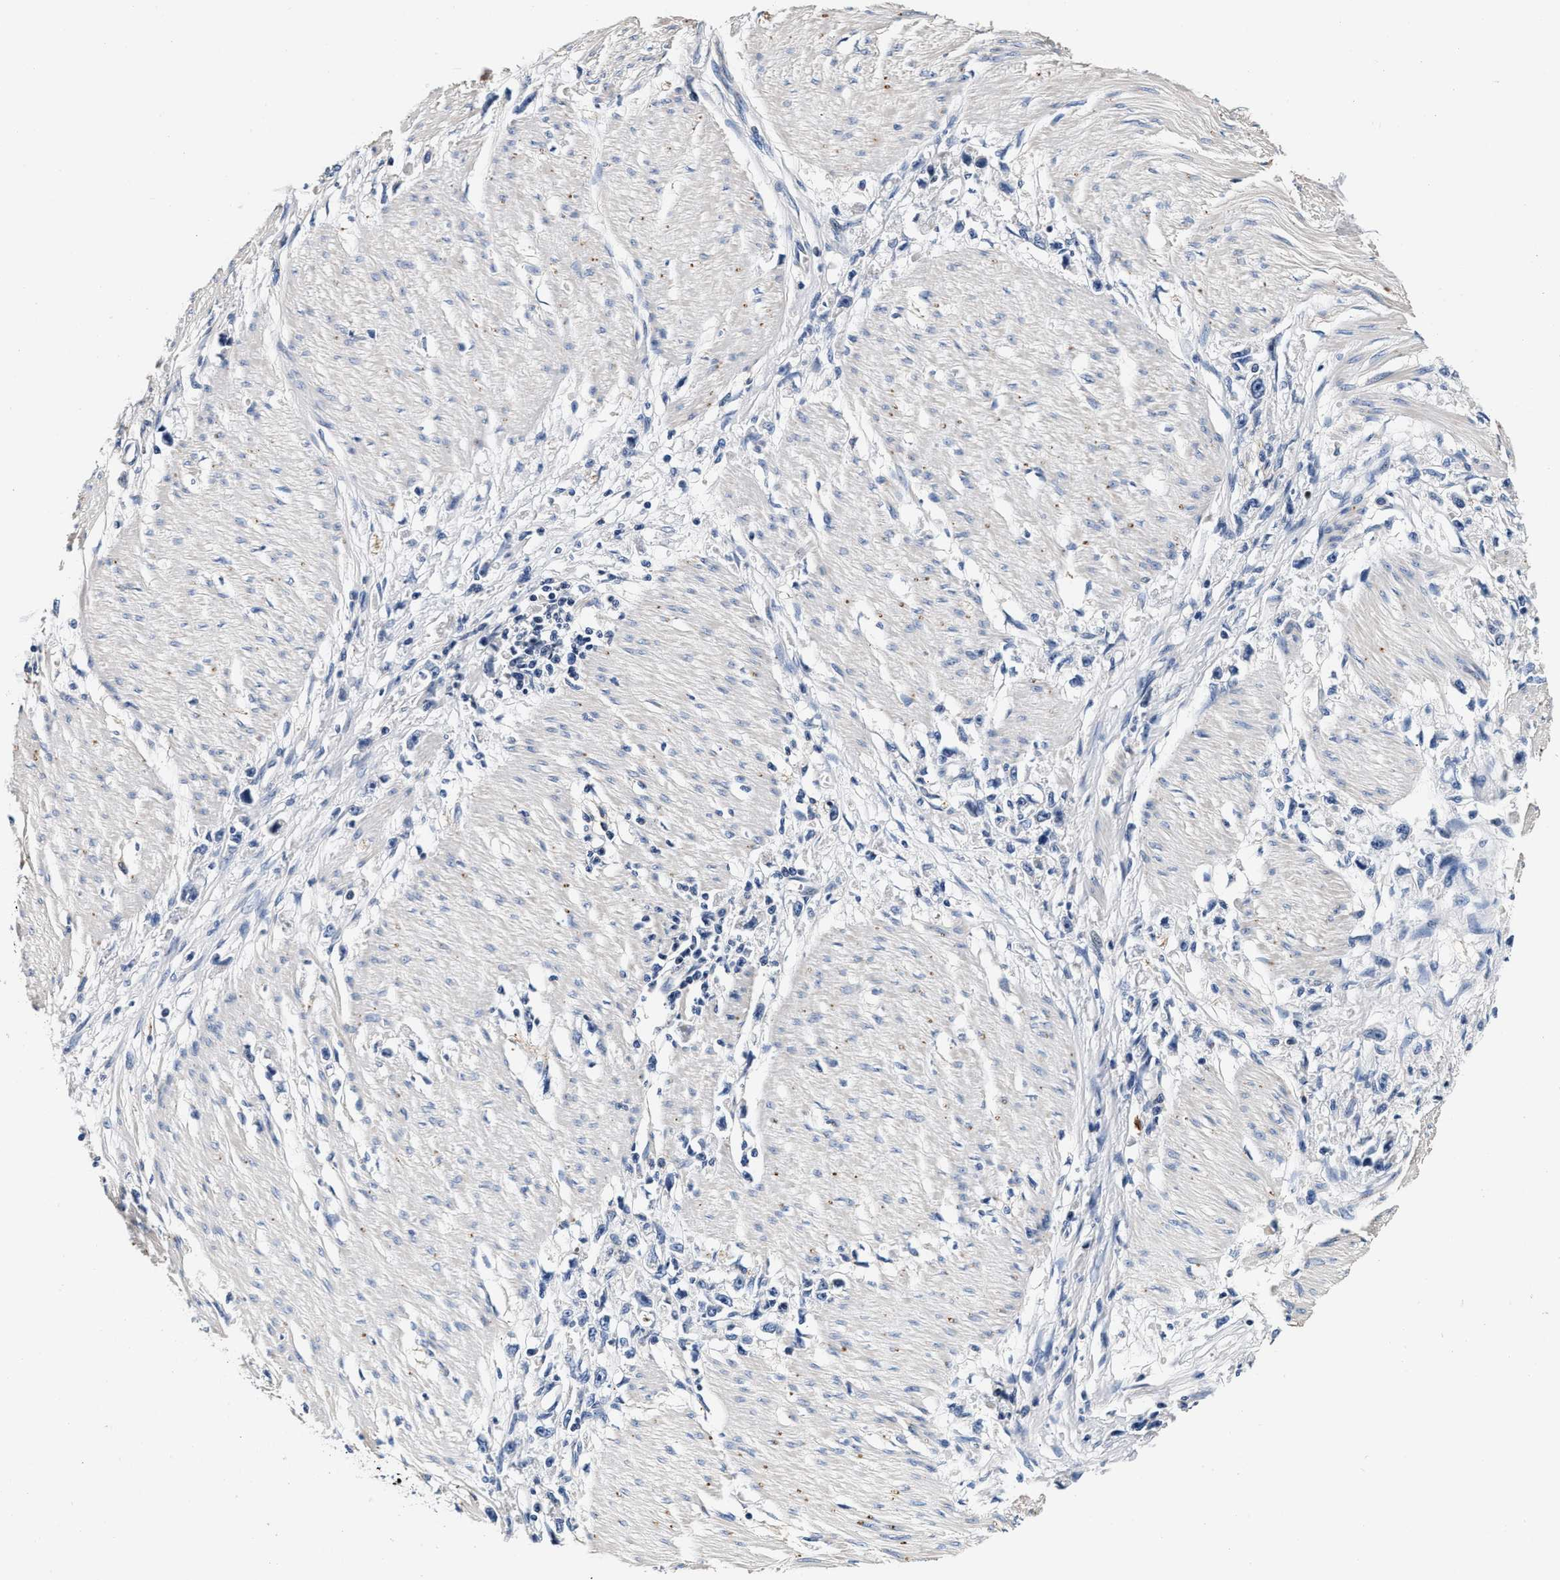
{"staining": {"intensity": "negative", "quantity": "none", "location": "none"}, "tissue": "stomach cancer", "cell_type": "Tumor cells", "image_type": "cancer", "snomed": [{"axis": "morphology", "description": "Adenocarcinoma, NOS"}, {"axis": "topography", "description": "Stomach"}], "caption": "Tumor cells are negative for protein expression in human stomach cancer (adenocarcinoma). Brightfield microscopy of immunohistochemistry stained with DAB (3,3'-diaminobenzidine) (brown) and hematoxylin (blue), captured at high magnification.", "gene": "ABCG8", "patient": {"sex": "female", "age": 59}}